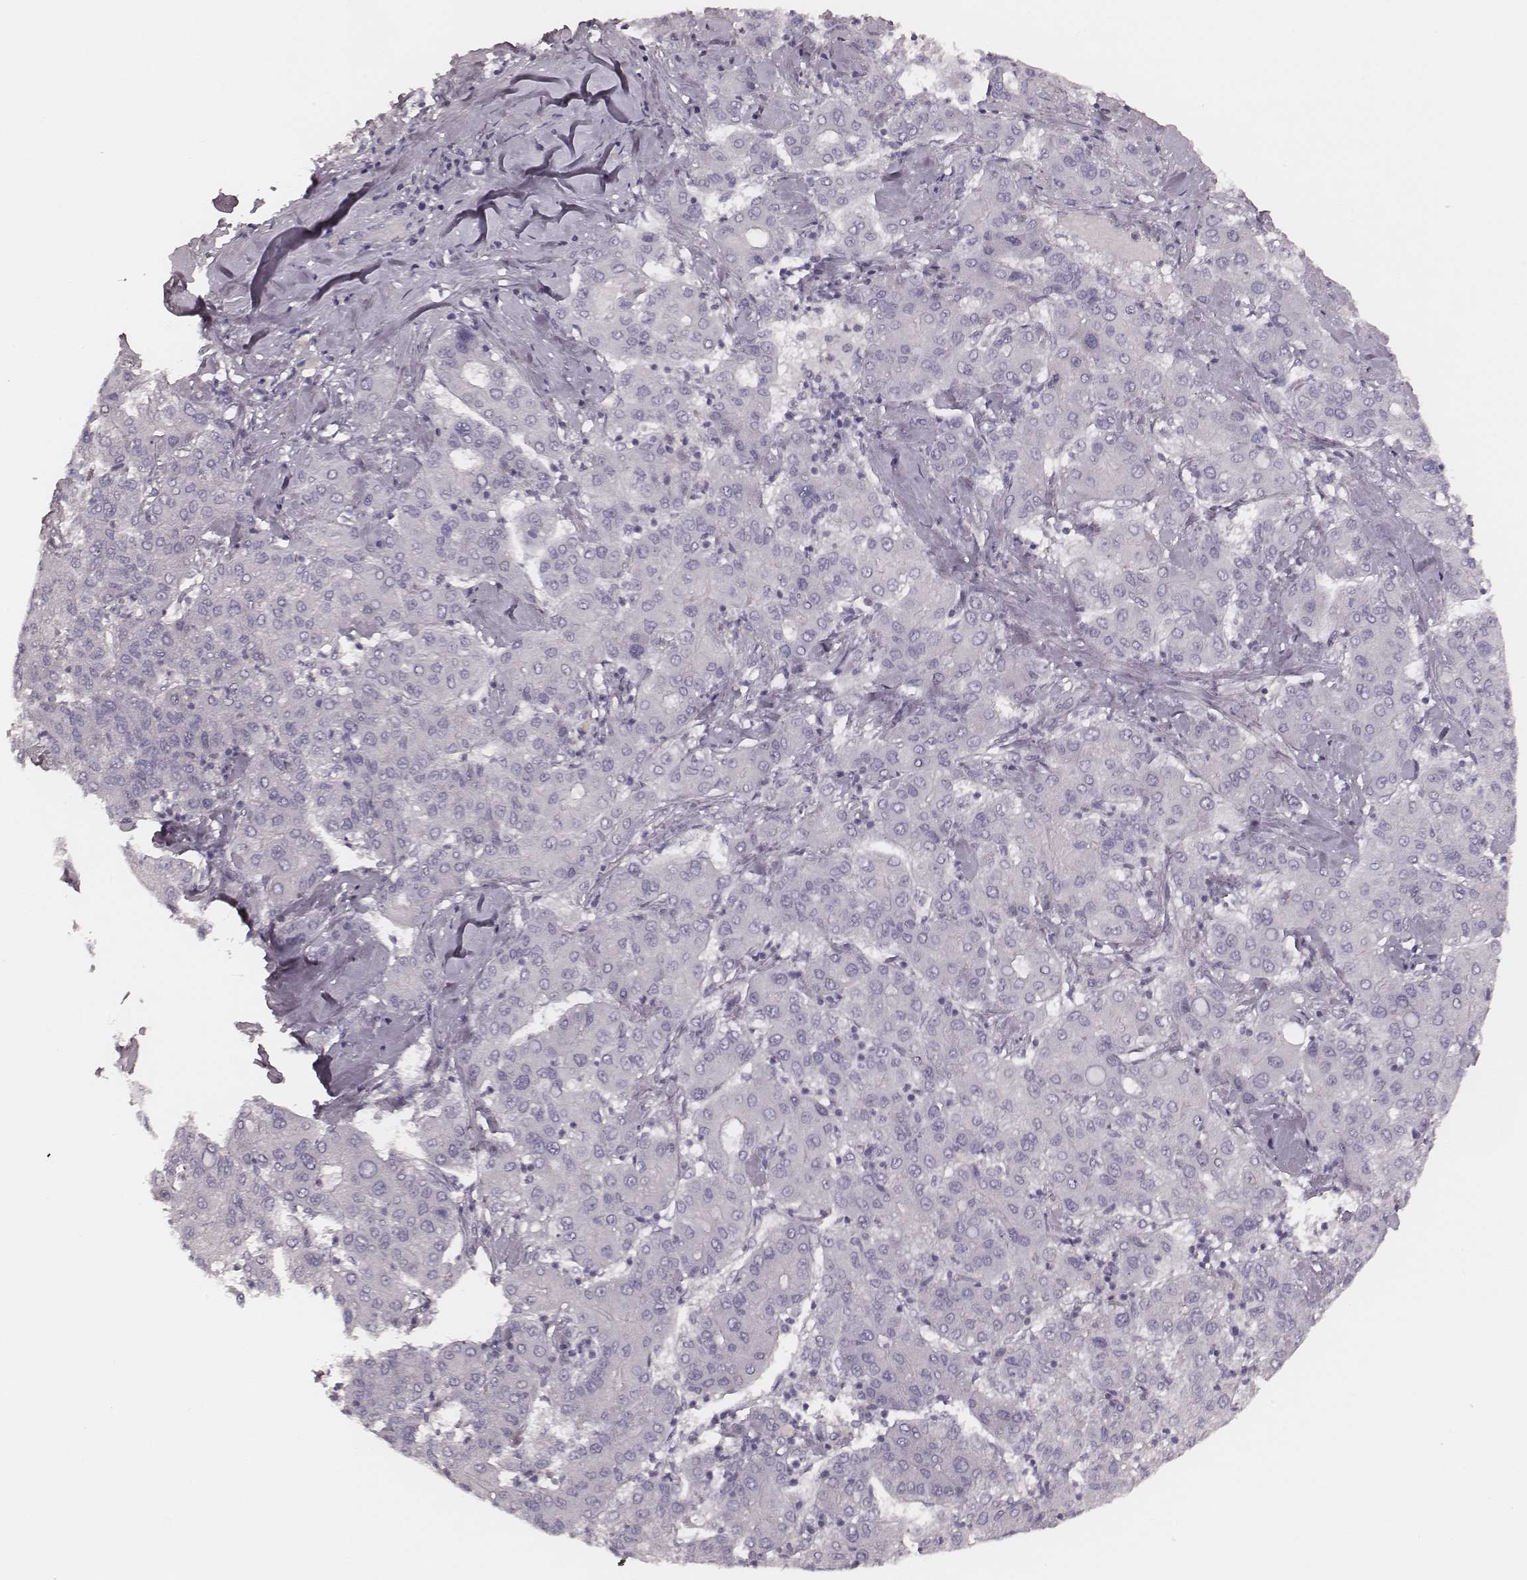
{"staining": {"intensity": "negative", "quantity": "none", "location": "none"}, "tissue": "liver cancer", "cell_type": "Tumor cells", "image_type": "cancer", "snomed": [{"axis": "morphology", "description": "Carcinoma, Hepatocellular, NOS"}, {"axis": "topography", "description": "Liver"}], "caption": "This is a photomicrograph of immunohistochemistry staining of liver cancer, which shows no expression in tumor cells.", "gene": "MSX1", "patient": {"sex": "male", "age": 65}}